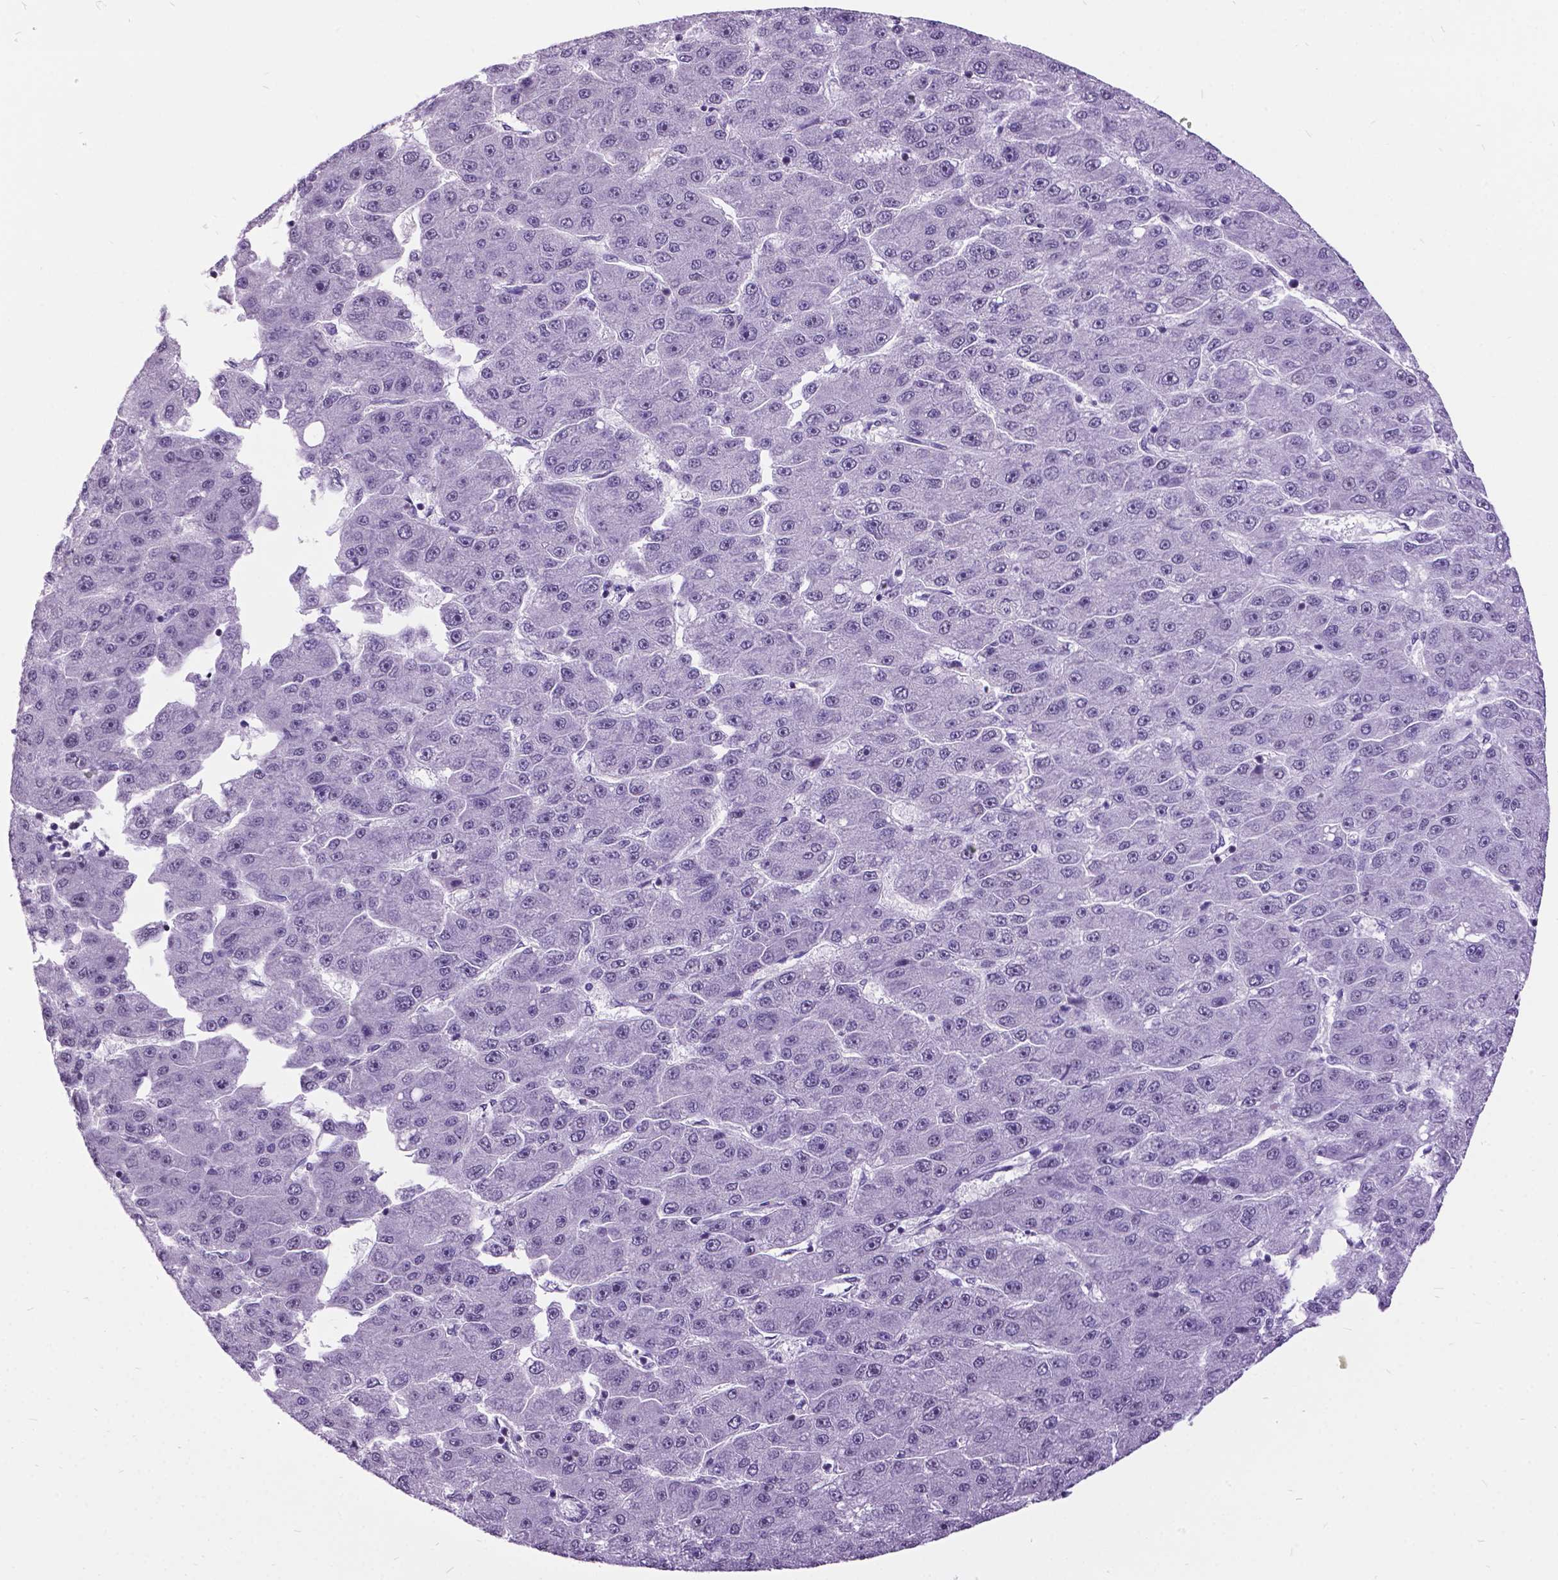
{"staining": {"intensity": "negative", "quantity": "none", "location": "none"}, "tissue": "liver cancer", "cell_type": "Tumor cells", "image_type": "cancer", "snomed": [{"axis": "morphology", "description": "Carcinoma, Hepatocellular, NOS"}, {"axis": "topography", "description": "Liver"}], "caption": "The immunohistochemistry (IHC) photomicrograph has no significant staining in tumor cells of hepatocellular carcinoma (liver) tissue. (Stains: DAB (3,3'-diaminobenzidine) IHC with hematoxylin counter stain, Microscopy: brightfield microscopy at high magnification).", "gene": "DPF3", "patient": {"sex": "male", "age": 67}}